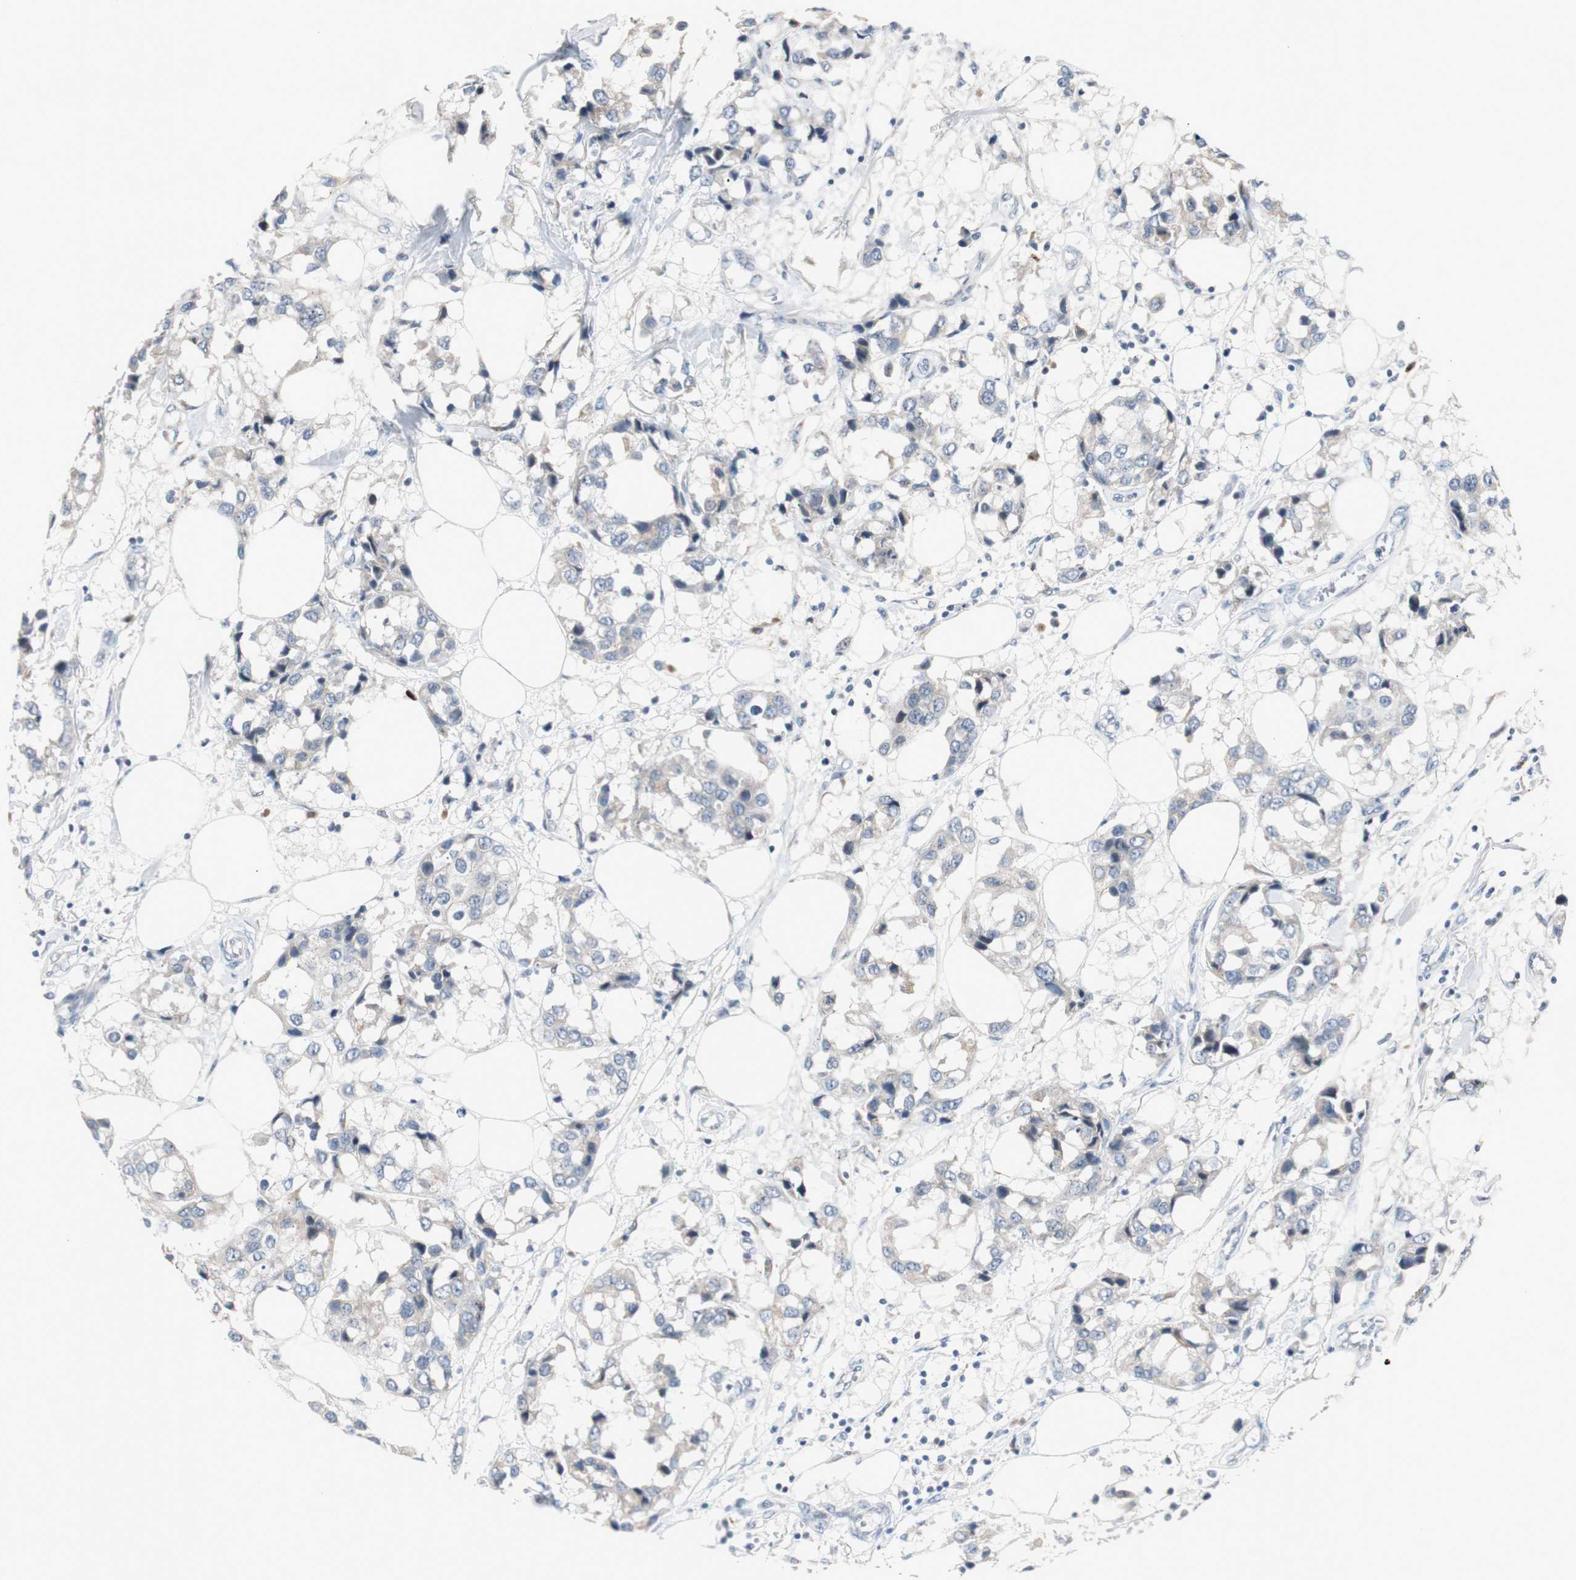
{"staining": {"intensity": "weak", "quantity": "<25%", "location": "cytoplasmic/membranous"}, "tissue": "breast cancer", "cell_type": "Tumor cells", "image_type": "cancer", "snomed": [{"axis": "morphology", "description": "Duct carcinoma"}, {"axis": "topography", "description": "Breast"}], "caption": "This photomicrograph is of breast cancer stained with immunohistochemistry to label a protein in brown with the nuclei are counter-stained blue. There is no expression in tumor cells.", "gene": "SOX30", "patient": {"sex": "female", "age": 80}}